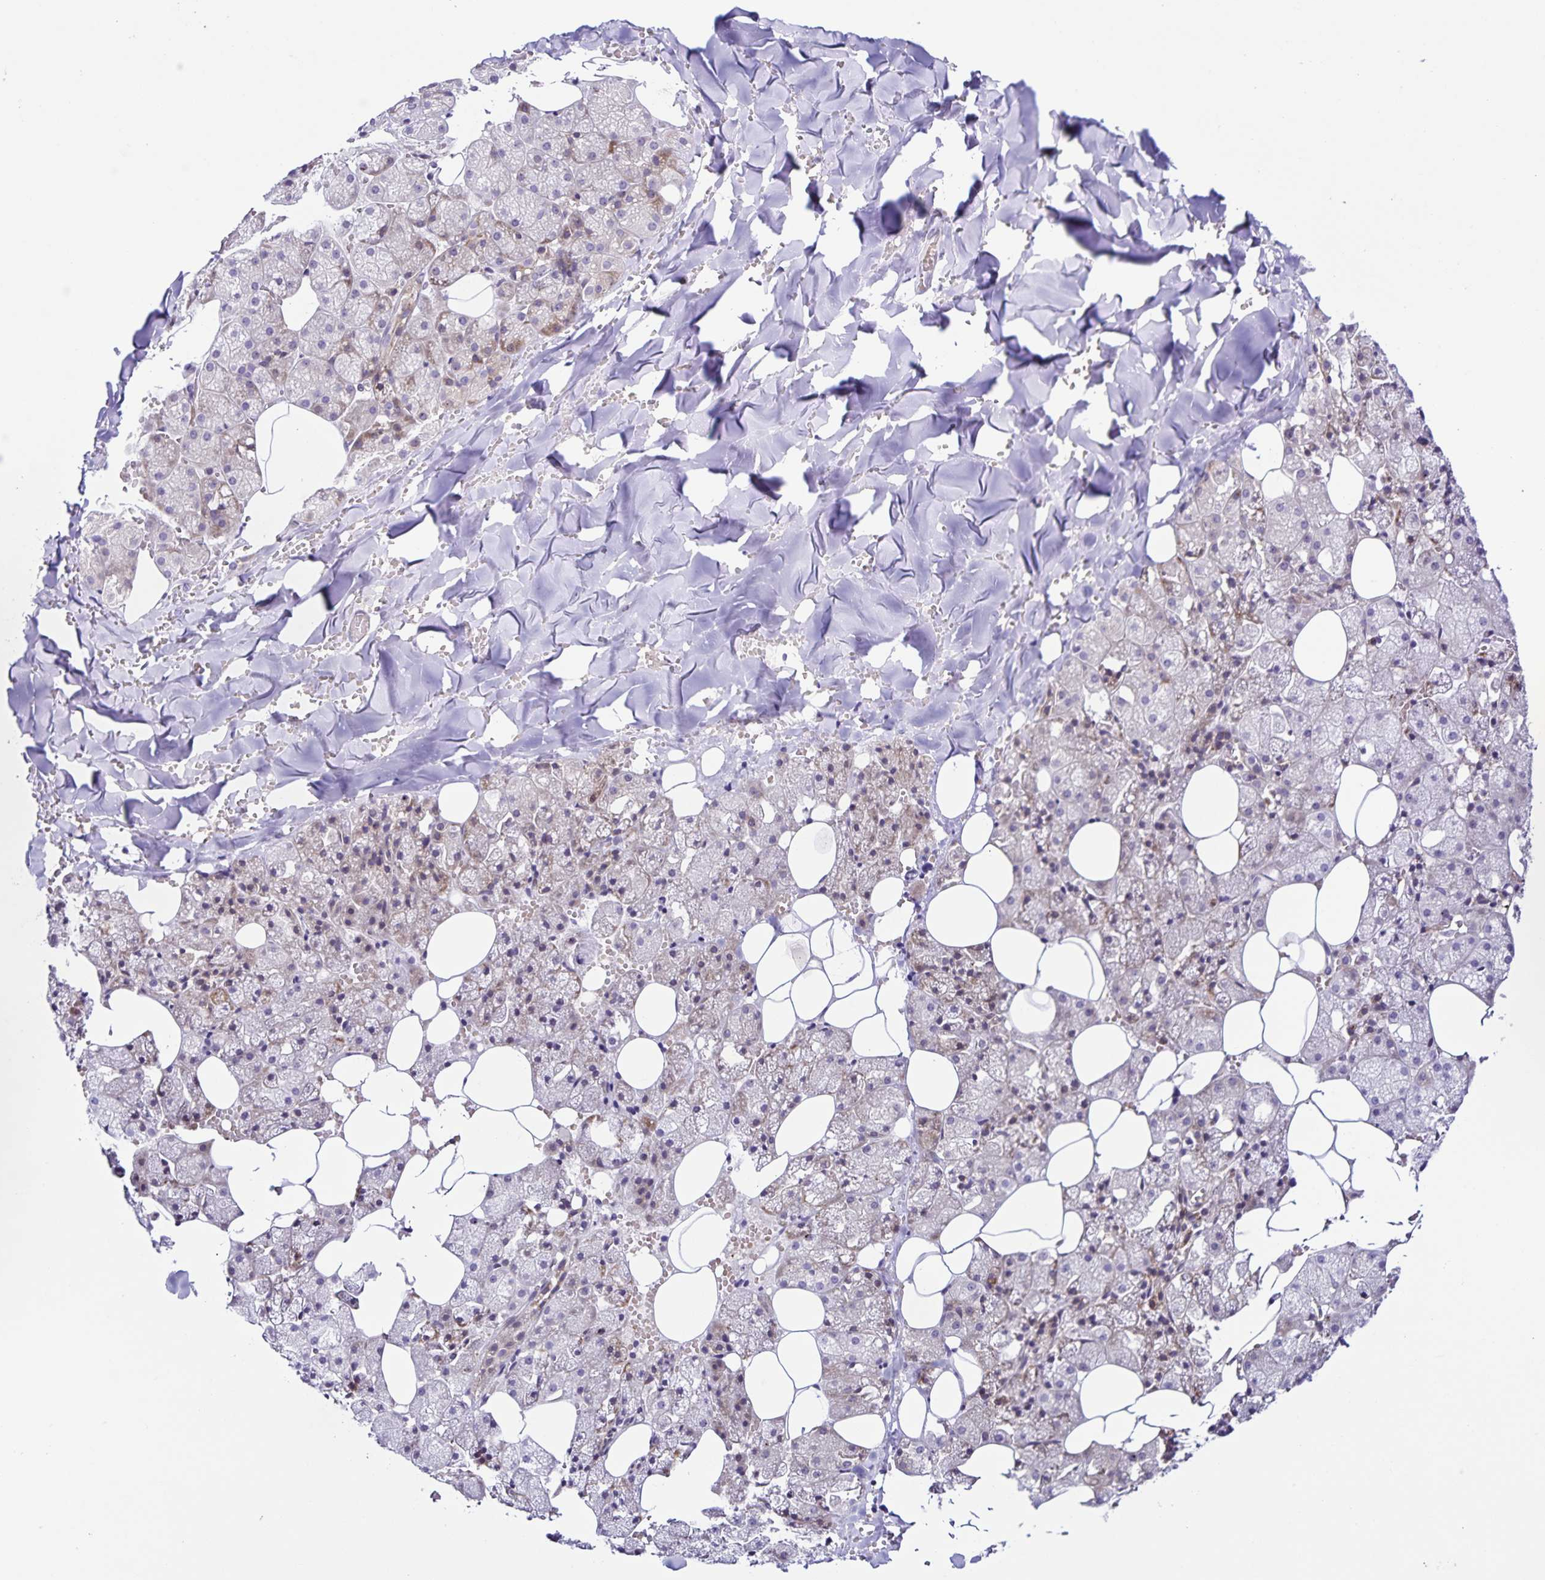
{"staining": {"intensity": "weak", "quantity": "<25%", "location": "cytoplasmic/membranous"}, "tissue": "salivary gland", "cell_type": "Glandular cells", "image_type": "normal", "snomed": [{"axis": "morphology", "description": "Normal tissue, NOS"}, {"axis": "topography", "description": "Salivary gland"}, {"axis": "topography", "description": "Peripheral nerve tissue"}], "caption": "Immunohistochemistry of benign human salivary gland demonstrates no expression in glandular cells. (DAB immunohistochemistry, high magnification).", "gene": "RNFT2", "patient": {"sex": "male", "age": 38}}